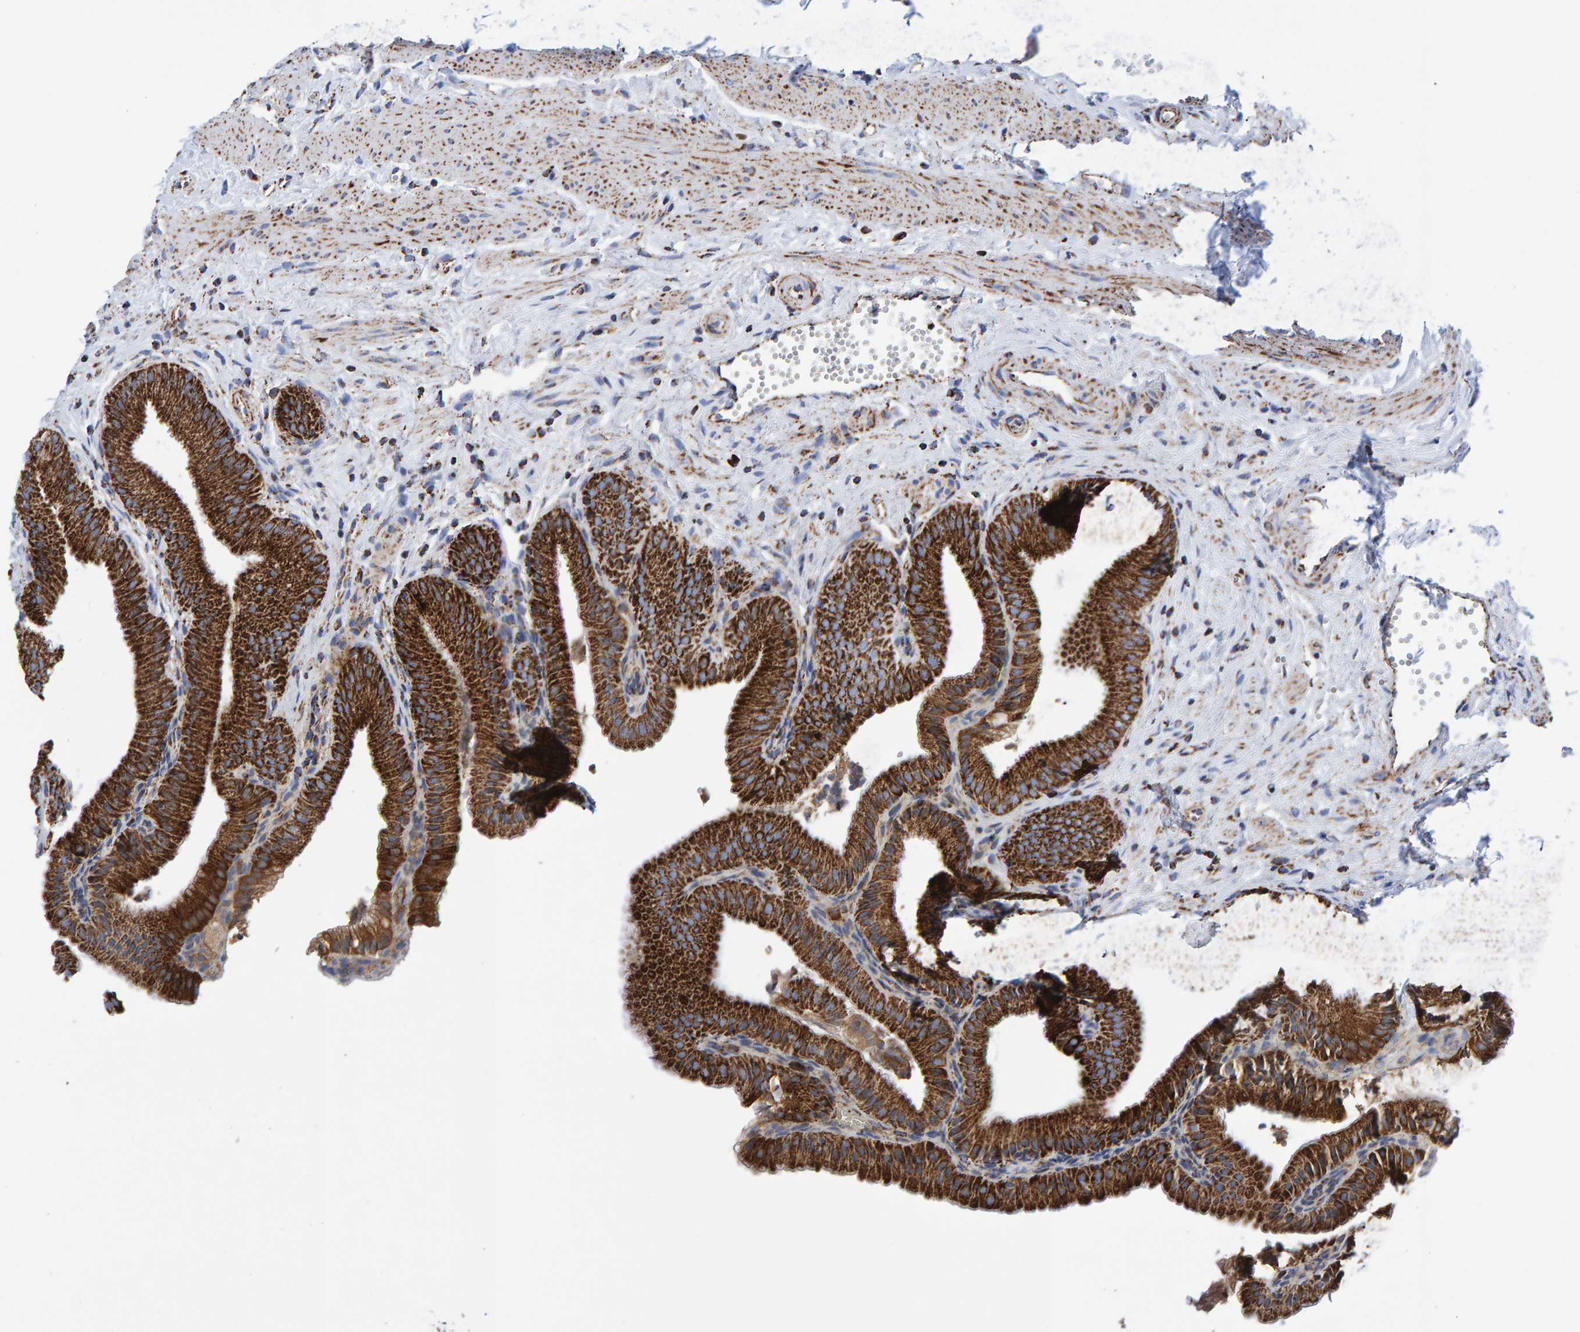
{"staining": {"intensity": "strong", "quantity": ">75%", "location": "cytoplasmic/membranous"}, "tissue": "gallbladder", "cell_type": "Glandular cells", "image_type": "normal", "snomed": [{"axis": "morphology", "description": "Normal tissue, NOS"}, {"axis": "topography", "description": "Gallbladder"}], "caption": "Glandular cells show strong cytoplasmic/membranous staining in approximately >75% of cells in benign gallbladder.", "gene": "ENSG00000262660", "patient": {"sex": "male", "age": 38}}